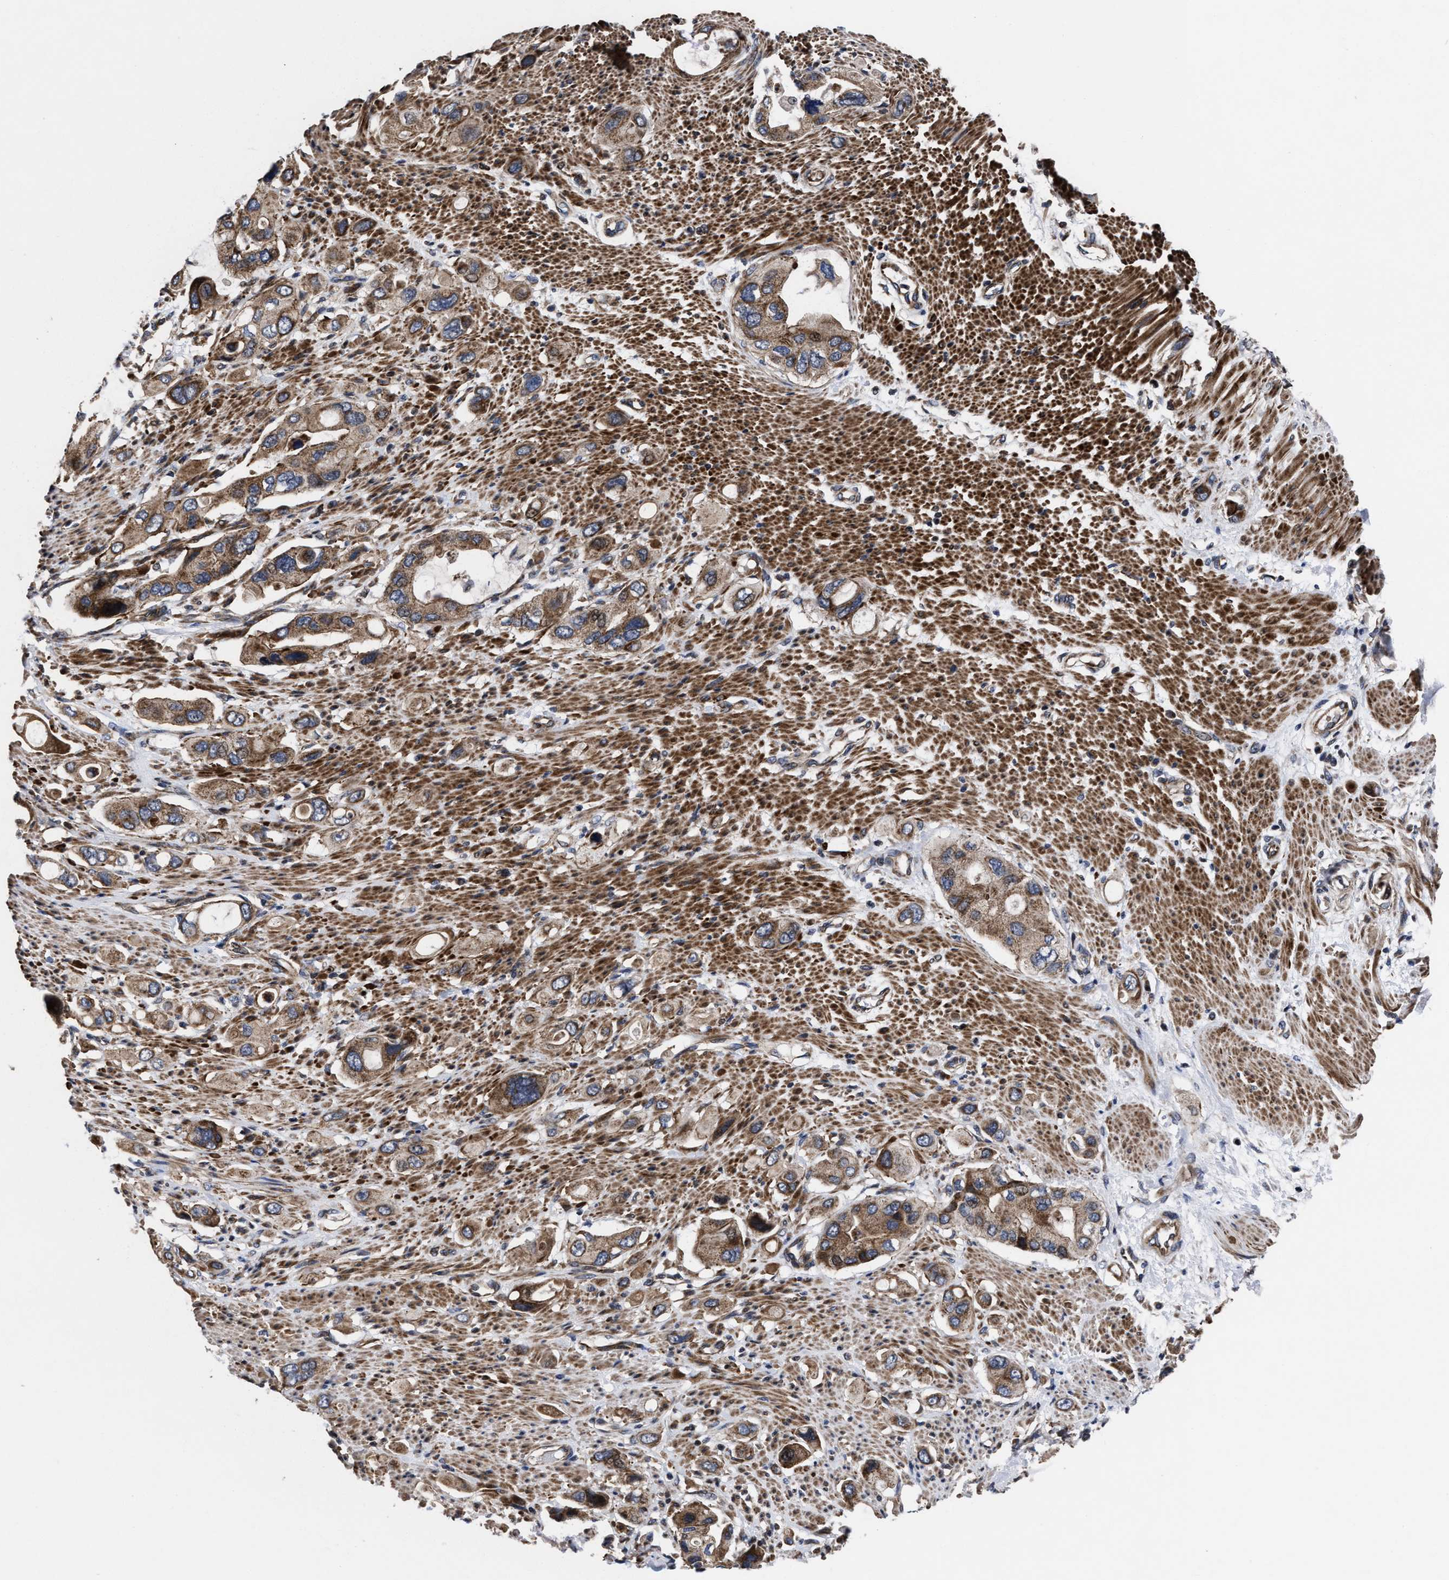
{"staining": {"intensity": "weak", "quantity": ">75%", "location": "cytoplasmic/membranous"}, "tissue": "pancreatic cancer", "cell_type": "Tumor cells", "image_type": "cancer", "snomed": [{"axis": "morphology", "description": "Adenocarcinoma, NOS"}, {"axis": "topography", "description": "Pancreas"}], "caption": "Protein analysis of pancreatic adenocarcinoma tissue displays weak cytoplasmic/membranous positivity in approximately >75% of tumor cells.", "gene": "MRPL50", "patient": {"sex": "female", "age": 56}}